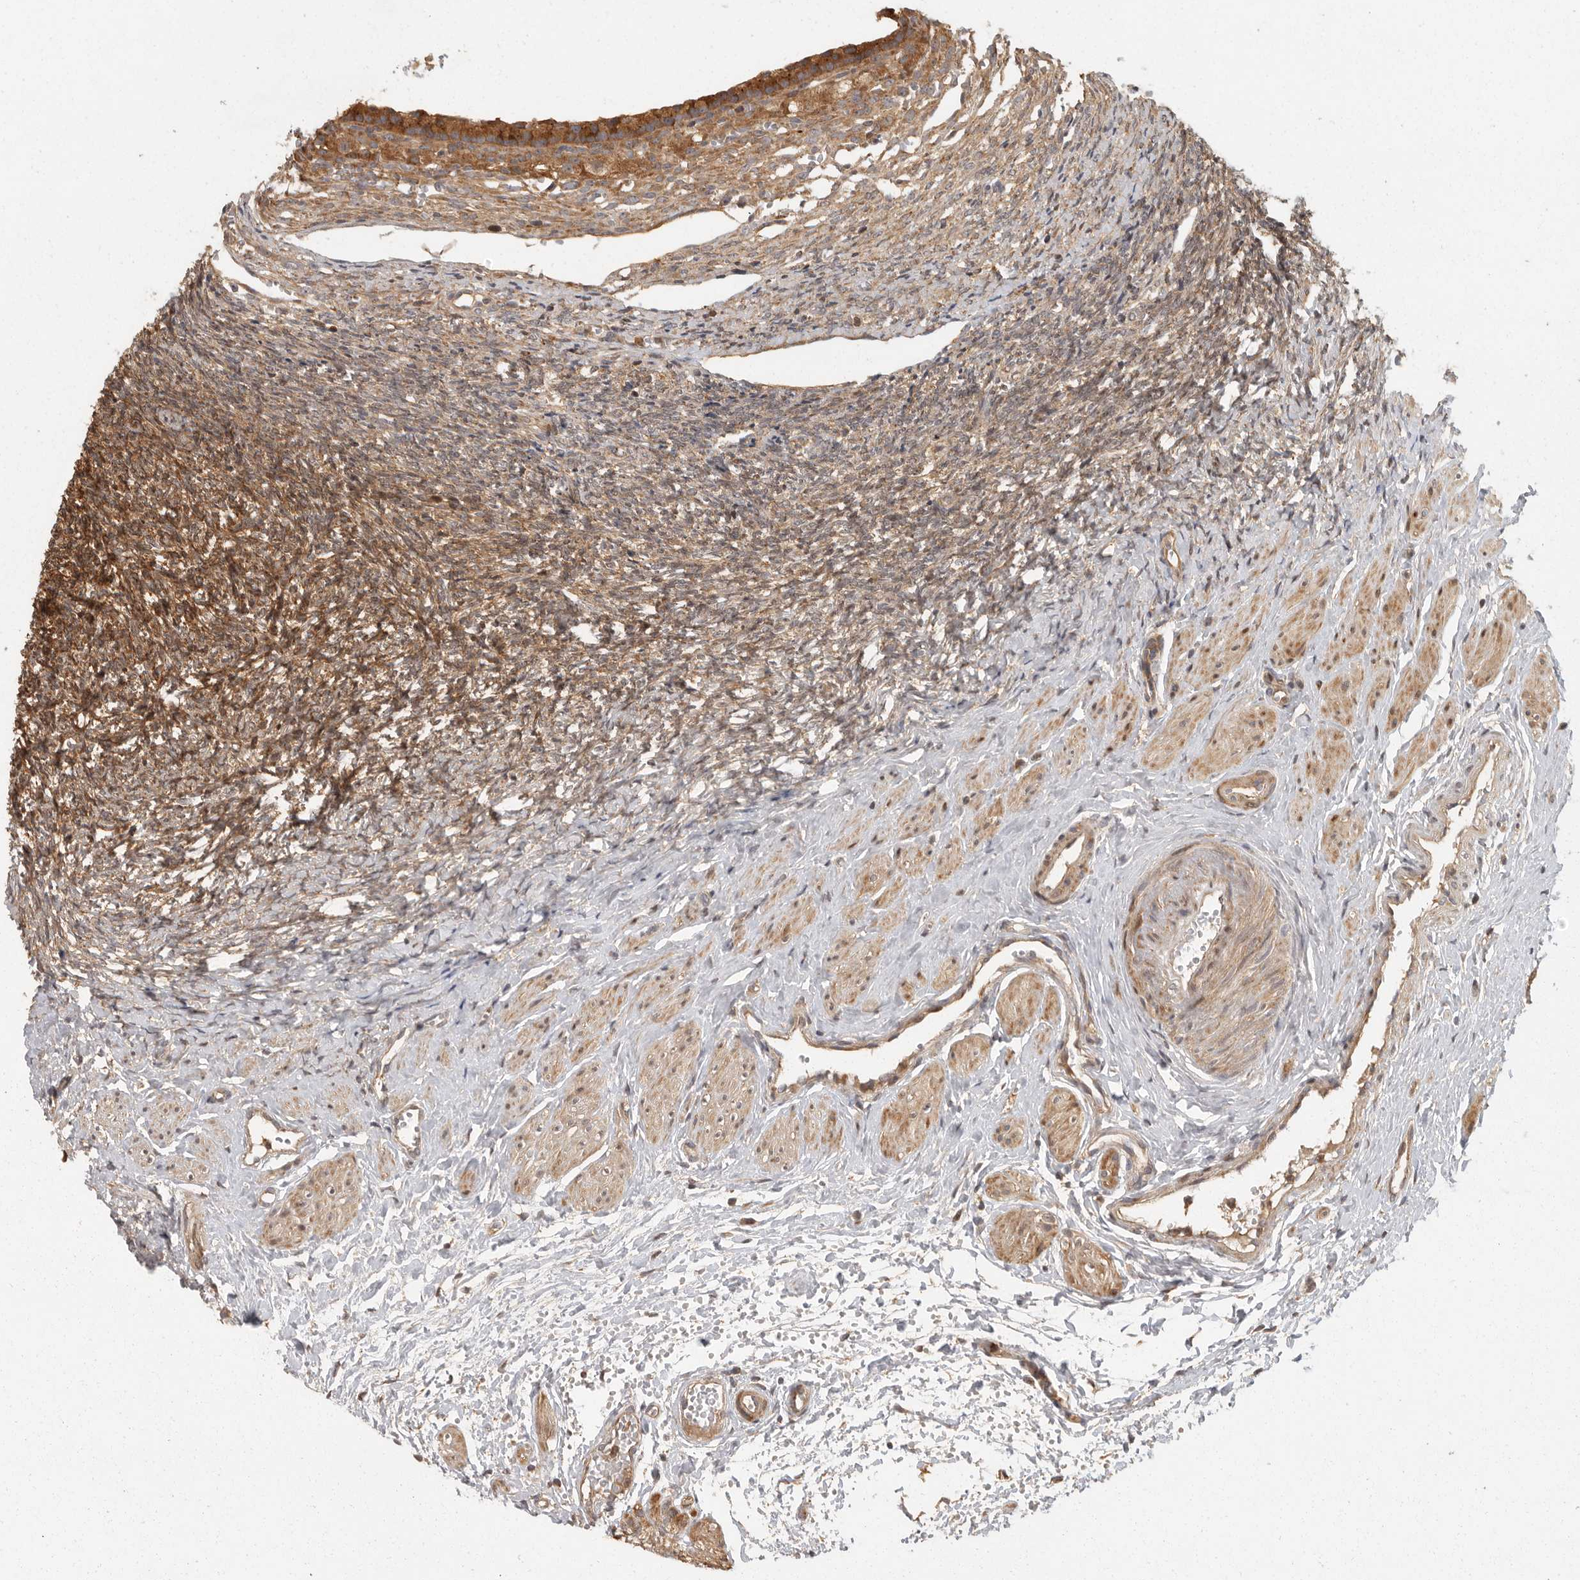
{"staining": {"intensity": "moderate", "quantity": ">75%", "location": "cytoplasmic/membranous"}, "tissue": "ovary", "cell_type": "Follicle cells", "image_type": "normal", "snomed": [{"axis": "morphology", "description": "Normal tissue, NOS"}, {"axis": "topography", "description": "Ovary"}], "caption": "Normal ovary displays moderate cytoplasmic/membranous staining in approximately >75% of follicle cells, visualized by immunohistochemistry. Nuclei are stained in blue.", "gene": "SWT1", "patient": {"sex": "female", "age": 41}}